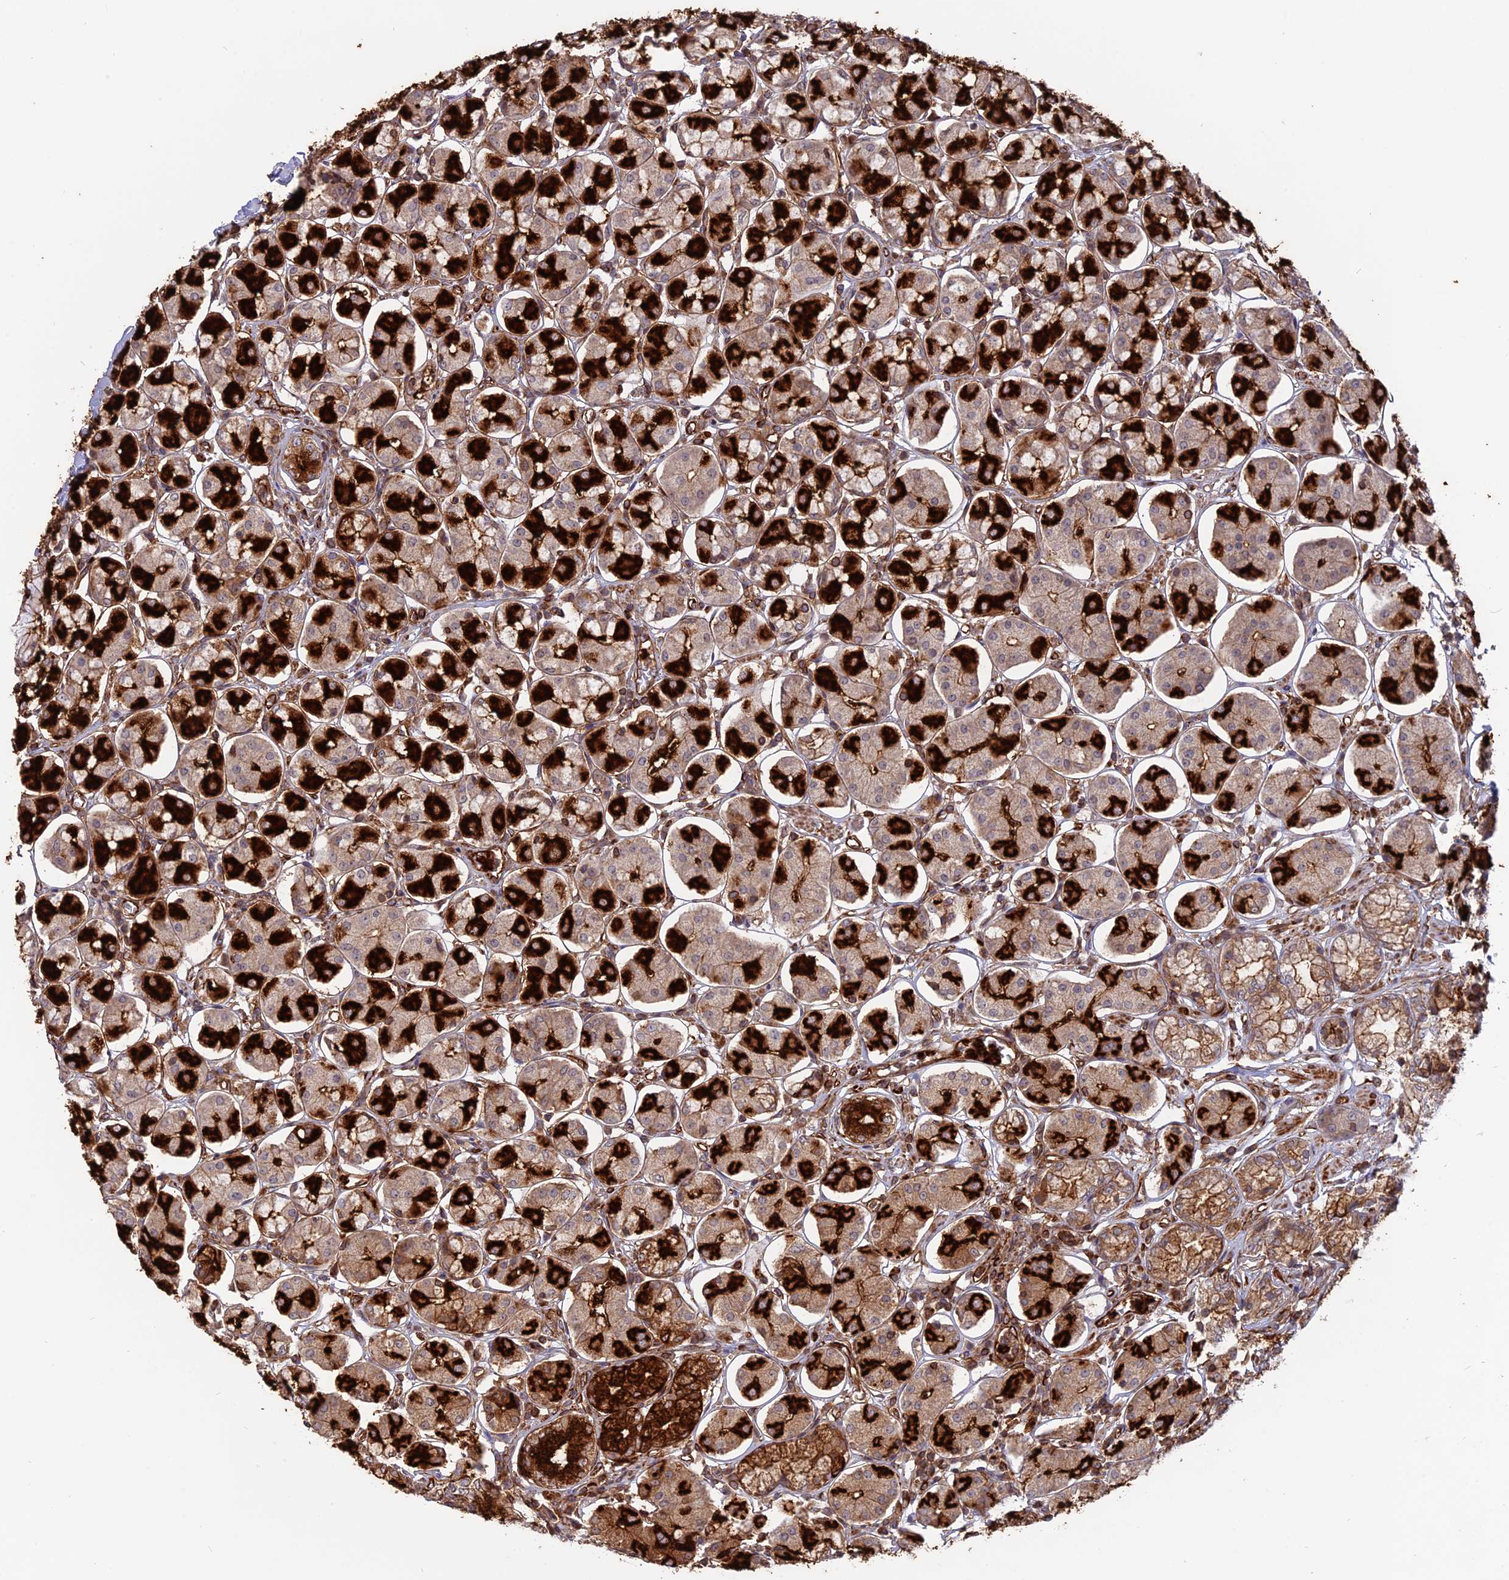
{"staining": {"intensity": "strong", "quantity": "25%-75%", "location": "cytoplasmic/membranous"}, "tissue": "stomach", "cell_type": "Glandular cells", "image_type": "normal", "snomed": [{"axis": "morphology", "description": "Normal tissue, NOS"}, {"axis": "topography", "description": "Stomach, lower"}], "caption": "About 25%-75% of glandular cells in unremarkable stomach display strong cytoplasmic/membranous protein staining as visualized by brown immunohistochemical staining.", "gene": "PHLDB3", "patient": {"sex": "female", "age": 56}}